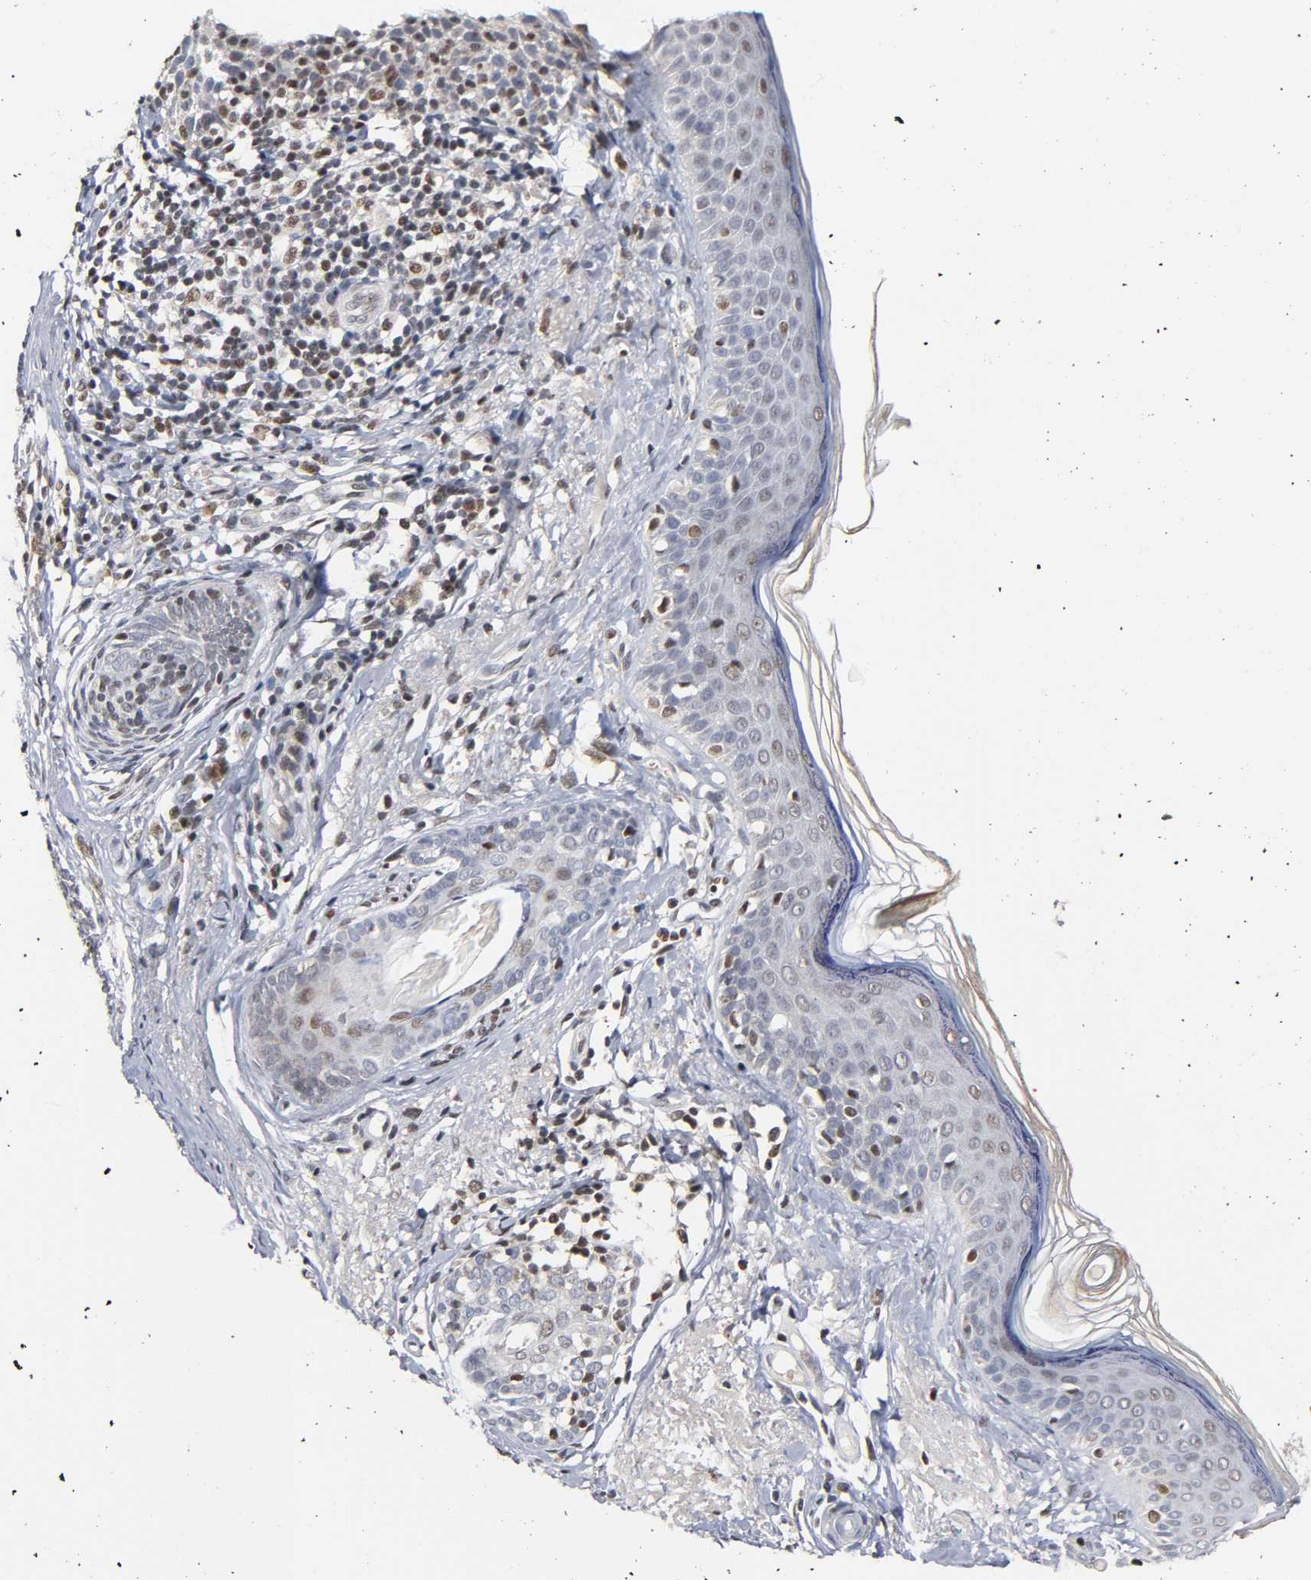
{"staining": {"intensity": "weak", "quantity": "<25%", "location": "nuclear"}, "tissue": "skin cancer", "cell_type": "Tumor cells", "image_type": "cancer", "snomed": [{"axis": "morphology", "description": "Normal tissue, NOS"}, {"axis": "morphology", "description": "Basal cell carcinoma"}, {"axis": "topography", "description": "Skin"}], "caption": "High magnification brightfield microscopy of skin basal cell carcinoma stained with DAB (3,3'-diaminobenzidine) (brown) and counterstained with hematoxylin (blue): tumor cells show no significant staining.", "gene": "KAT2B", "patient": {"sex": "female", "age": 69}}